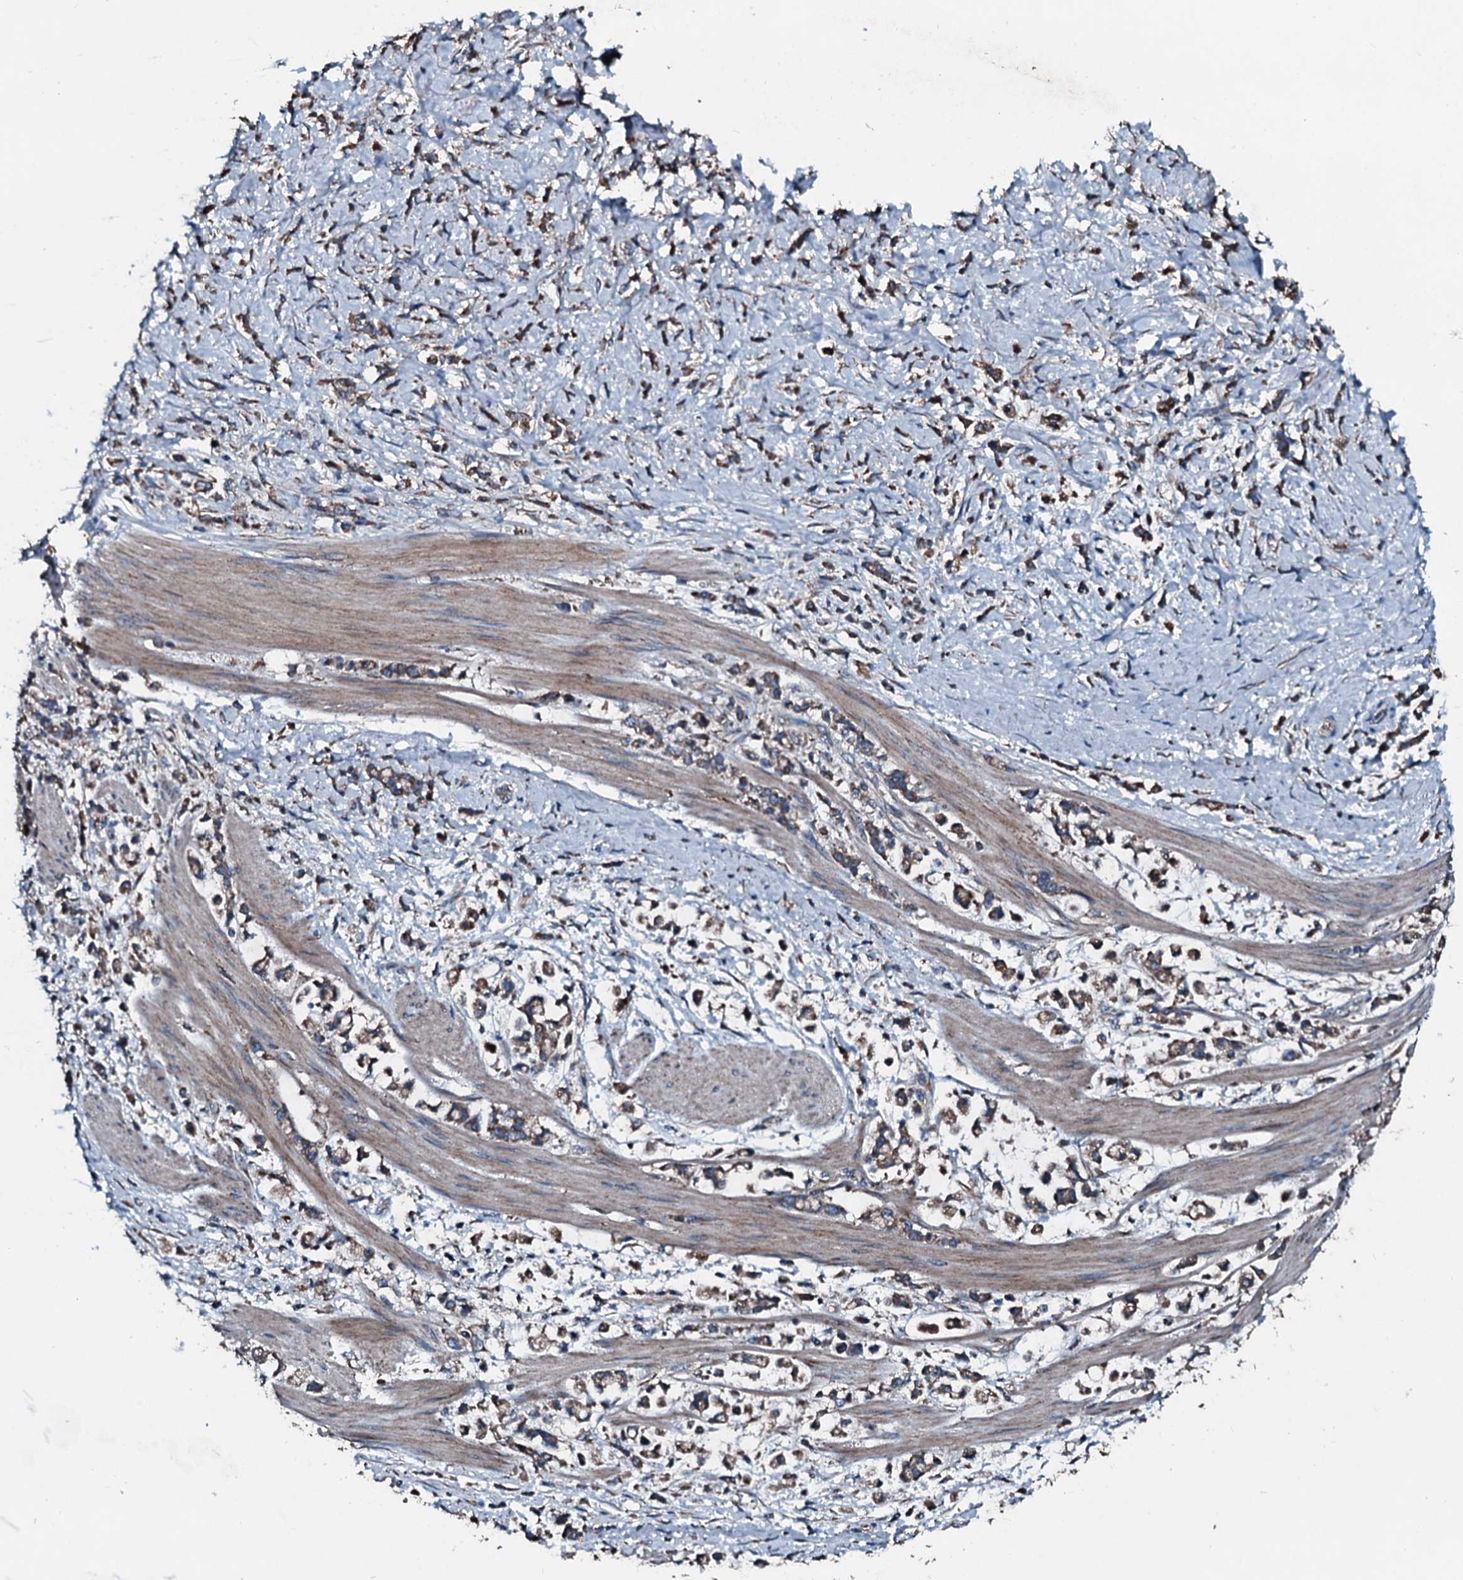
{"staining": {"intensity": "moderate", "quantity": ">75%", "location": "cytoplasmic/membranous"}, "tissue": "stomach cancer", "cell_type": "Tumor cells", "image_type": "cancer", "snomed": [{"axis": "morphology", "description": "Adenocarcinoma, NOS"}, {"axis": "topography", "description": "Stomach"}], "caption": "Immunohistochemistry of human stomach adenocarcinoma shows medium levels of moderate cytoplasmic/membranous expression in approximately >75% of tumor cells.", "gene": "ACSS3", "patient": {"sex": "female", "age": 60}}